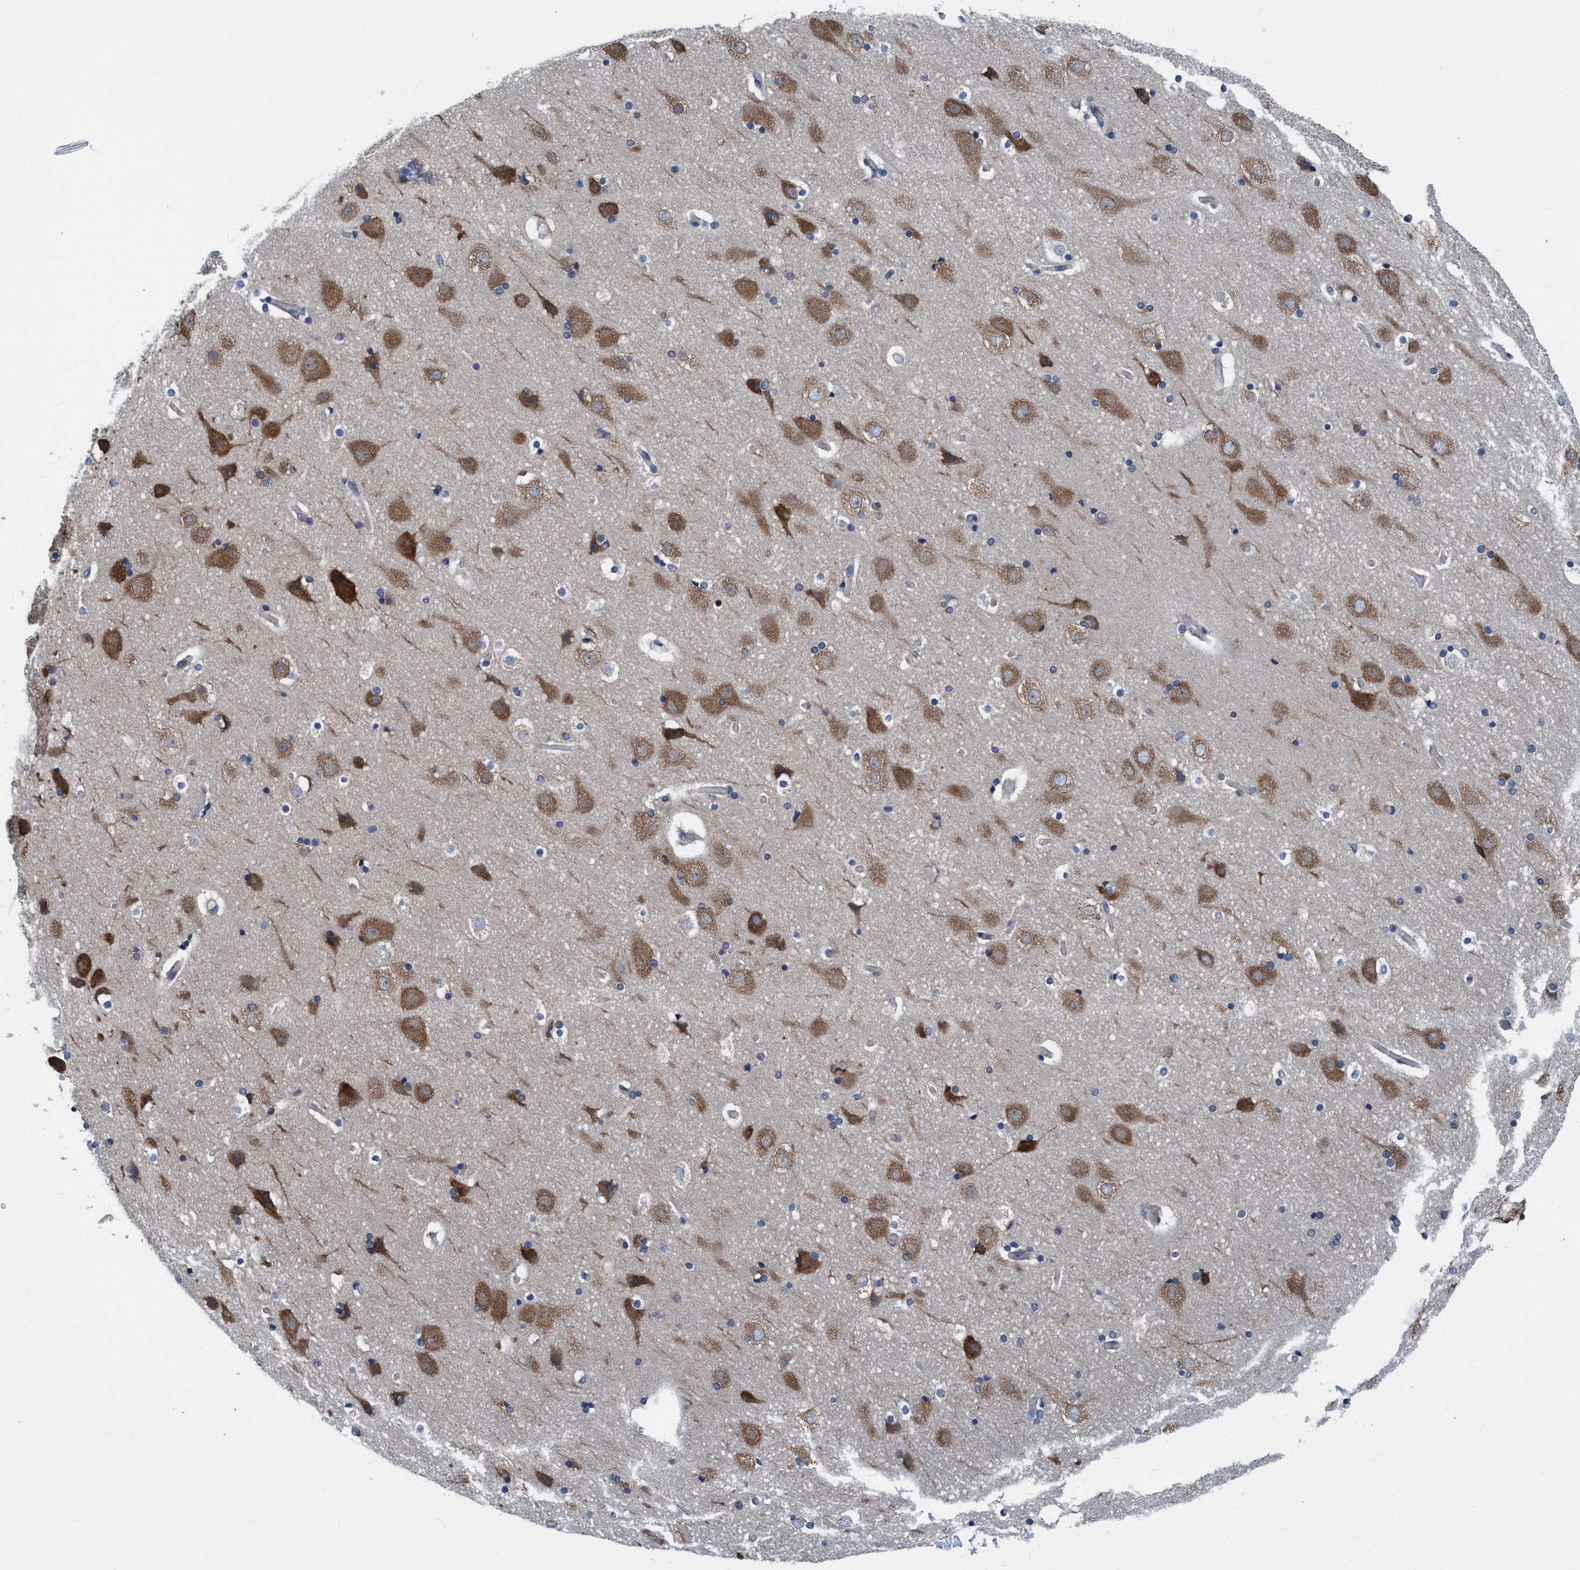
{"staining": {"intensity": "negative", "quantity": "none", "location": "none"}, "tissue": "cerebral cortex", "cell_type": "Endothelial cells", "image_type": "normal", "snomed": [{"axis": "morphology", "description": "Normal tissue, NOS"}, {"axis": "topography", "description": "Cerebral cortex"}], "caption": "Cerebral cortex stained for a protein using immunohistochemistry (IHC) shows no positivity endothelial cells.", "gene": "NMT1", "patient": {"sex": "male", "age": 57}}